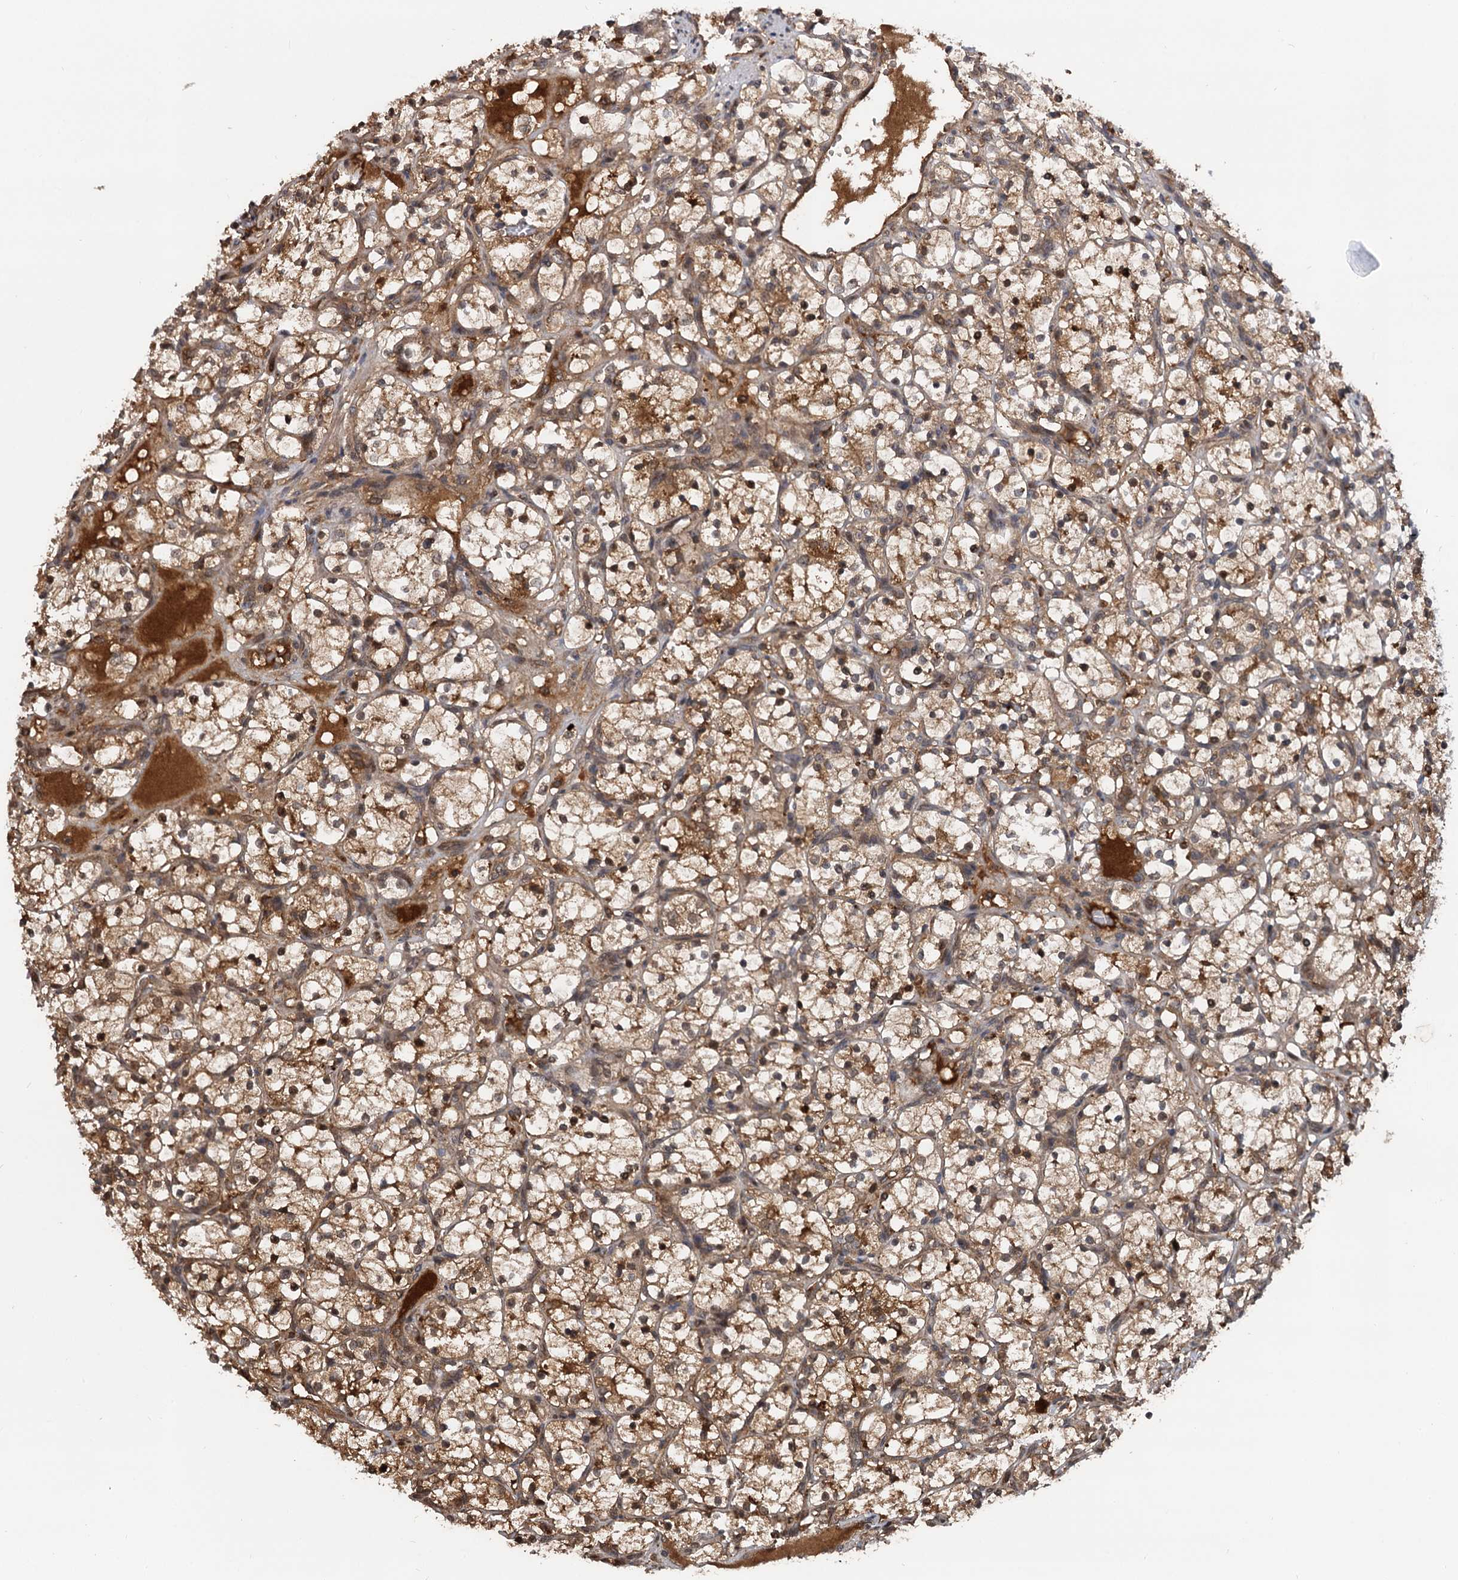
{"staining": {"intensity": "moderate", "quantity": ">75%", "location": "cytoplasmic/membranous"}, "tissue": "renal cancer", "cell_type": "Tumor cells", "image_type": "cancer", "snomed": [{"axis": "morphology", "description": "Adenocarcinoma, NOS"}, {"axis": "topography", "description": "Kidney"}], "caption": "The histopathology image exhibits a brown stain indicating the presence of a protein in the cytoplasmic/membranous of tumor cells in adenocarcinoma (renal).", "gene": "SELENOP", "patient": {"sex": "female", "age": 69}}